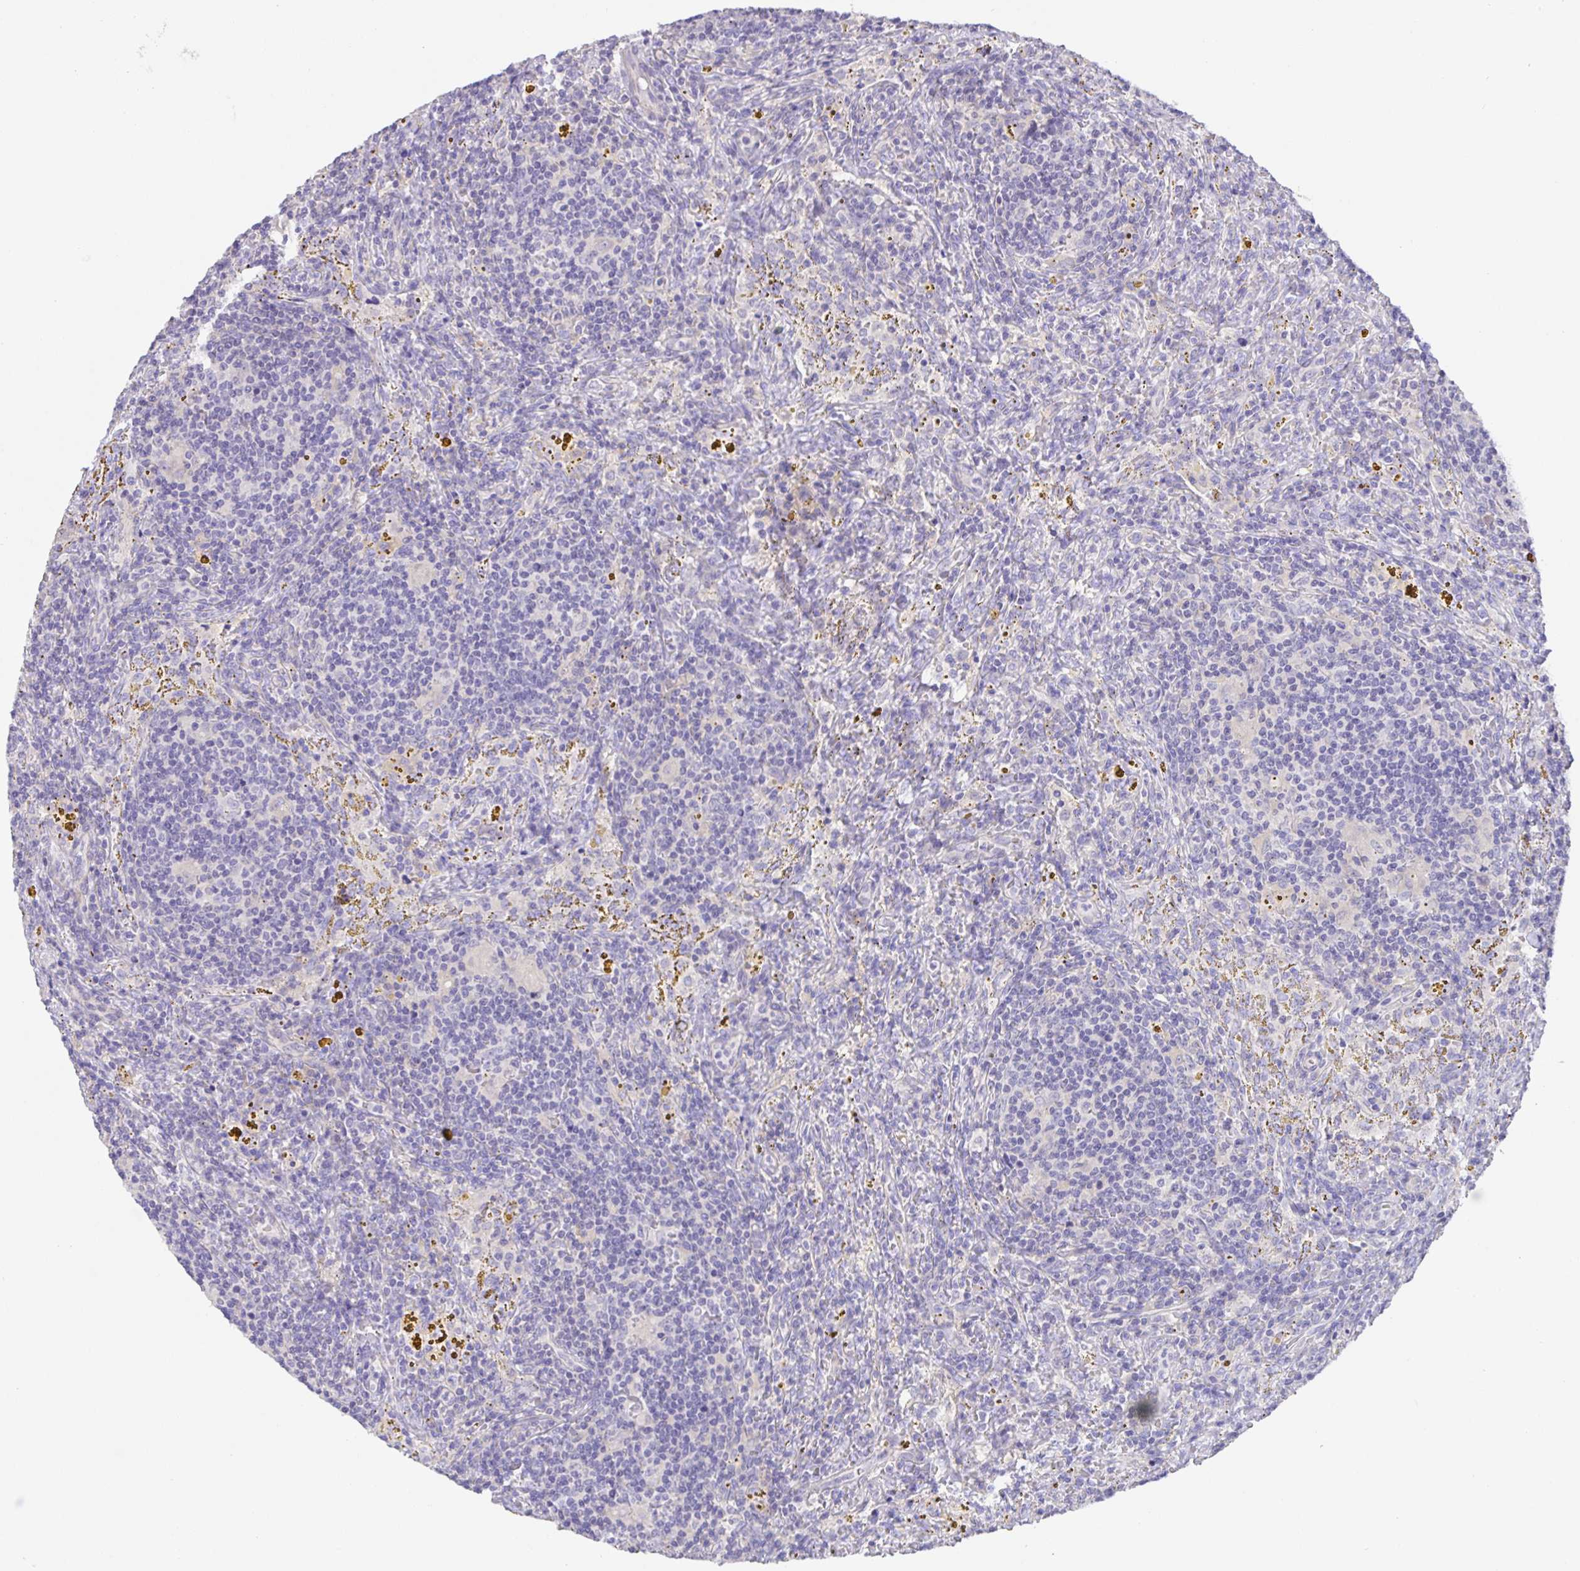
{"staining": {"intensity": "negative", "quantity": "none", "location": "none"}, "tissue": "lymphoma", "cell_type": "Tumor cells", "image_type": "cancer", "snomed": [{"axis": "morphology", "description": "Malignant lymphoma, non-Hodgkin's type, Low grade"}, {"axis": "topography", "description": "Spleen"}], "caption": "The micrograph displays no significant positivity in tumor cells of lymphoma.", "gene": "PRR36", "patient": {"sex": "female", "age": 70}}